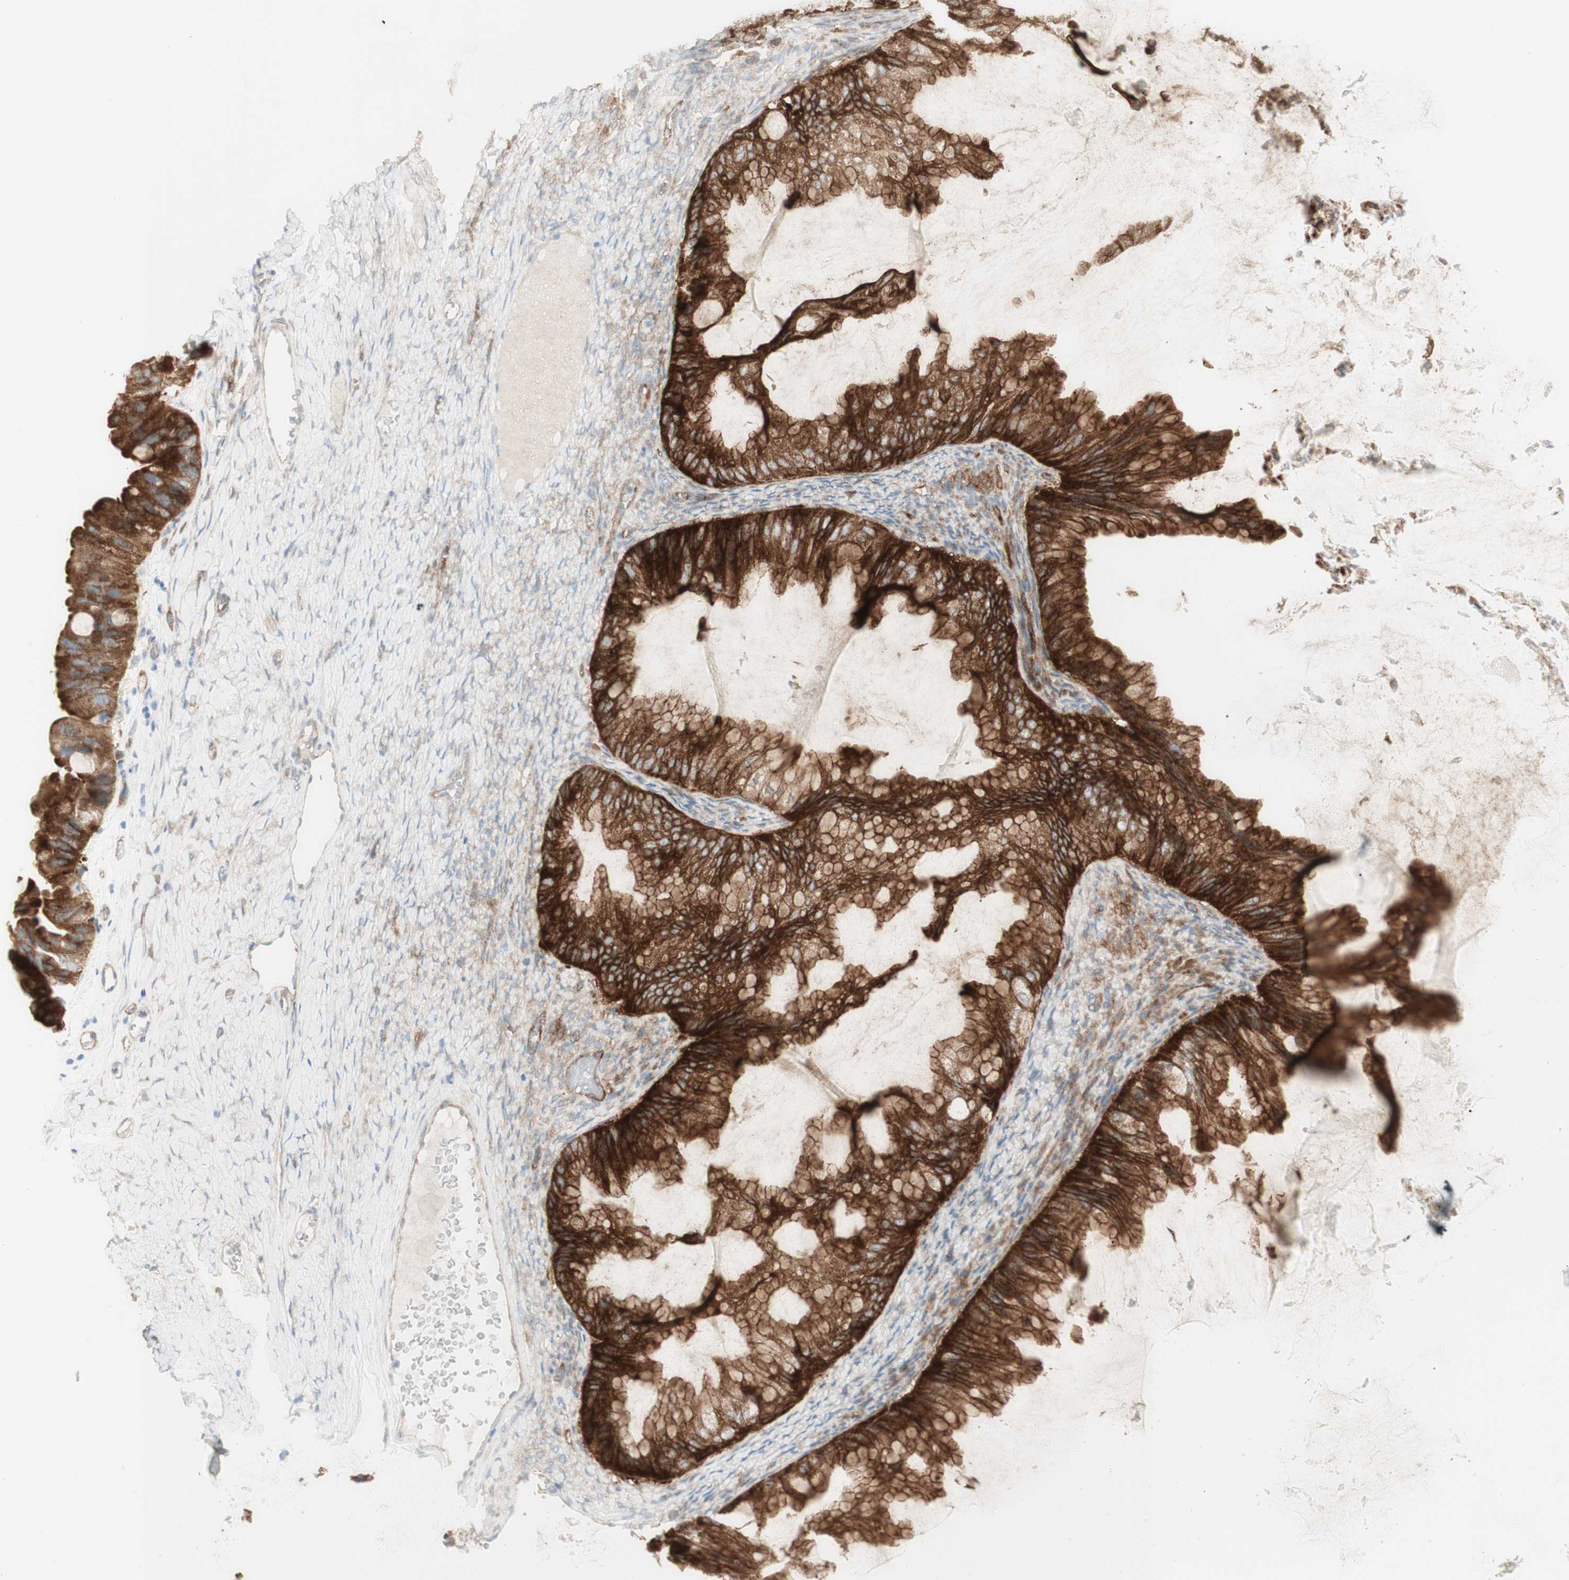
{"staining": {"intensity": "strong", "quantity": ">75%", "location": "cytoplasmic/membranous"}, "tissue": "ovarian cancer", "cell_type": "Tumor cells", "image_type": "cancer", "snomed": [{"axis": "morphology", "description": "Cystadenocarcinoma, mucinous, NOS"}, {"axis": "topography", "description": "Ovary"}], "caption": "Ovarian cancer (mucinous cystadenocarcinoma) was stained to show a protein in brown. There is high levels of strong cytoplasmic/membranous positivity in about >75% of tumor cells. (brown staining indicates protein expression, while blue staining denotes nuclei).", "gene": "MYO6", "patient": {"sex": "female", "age": 61}}